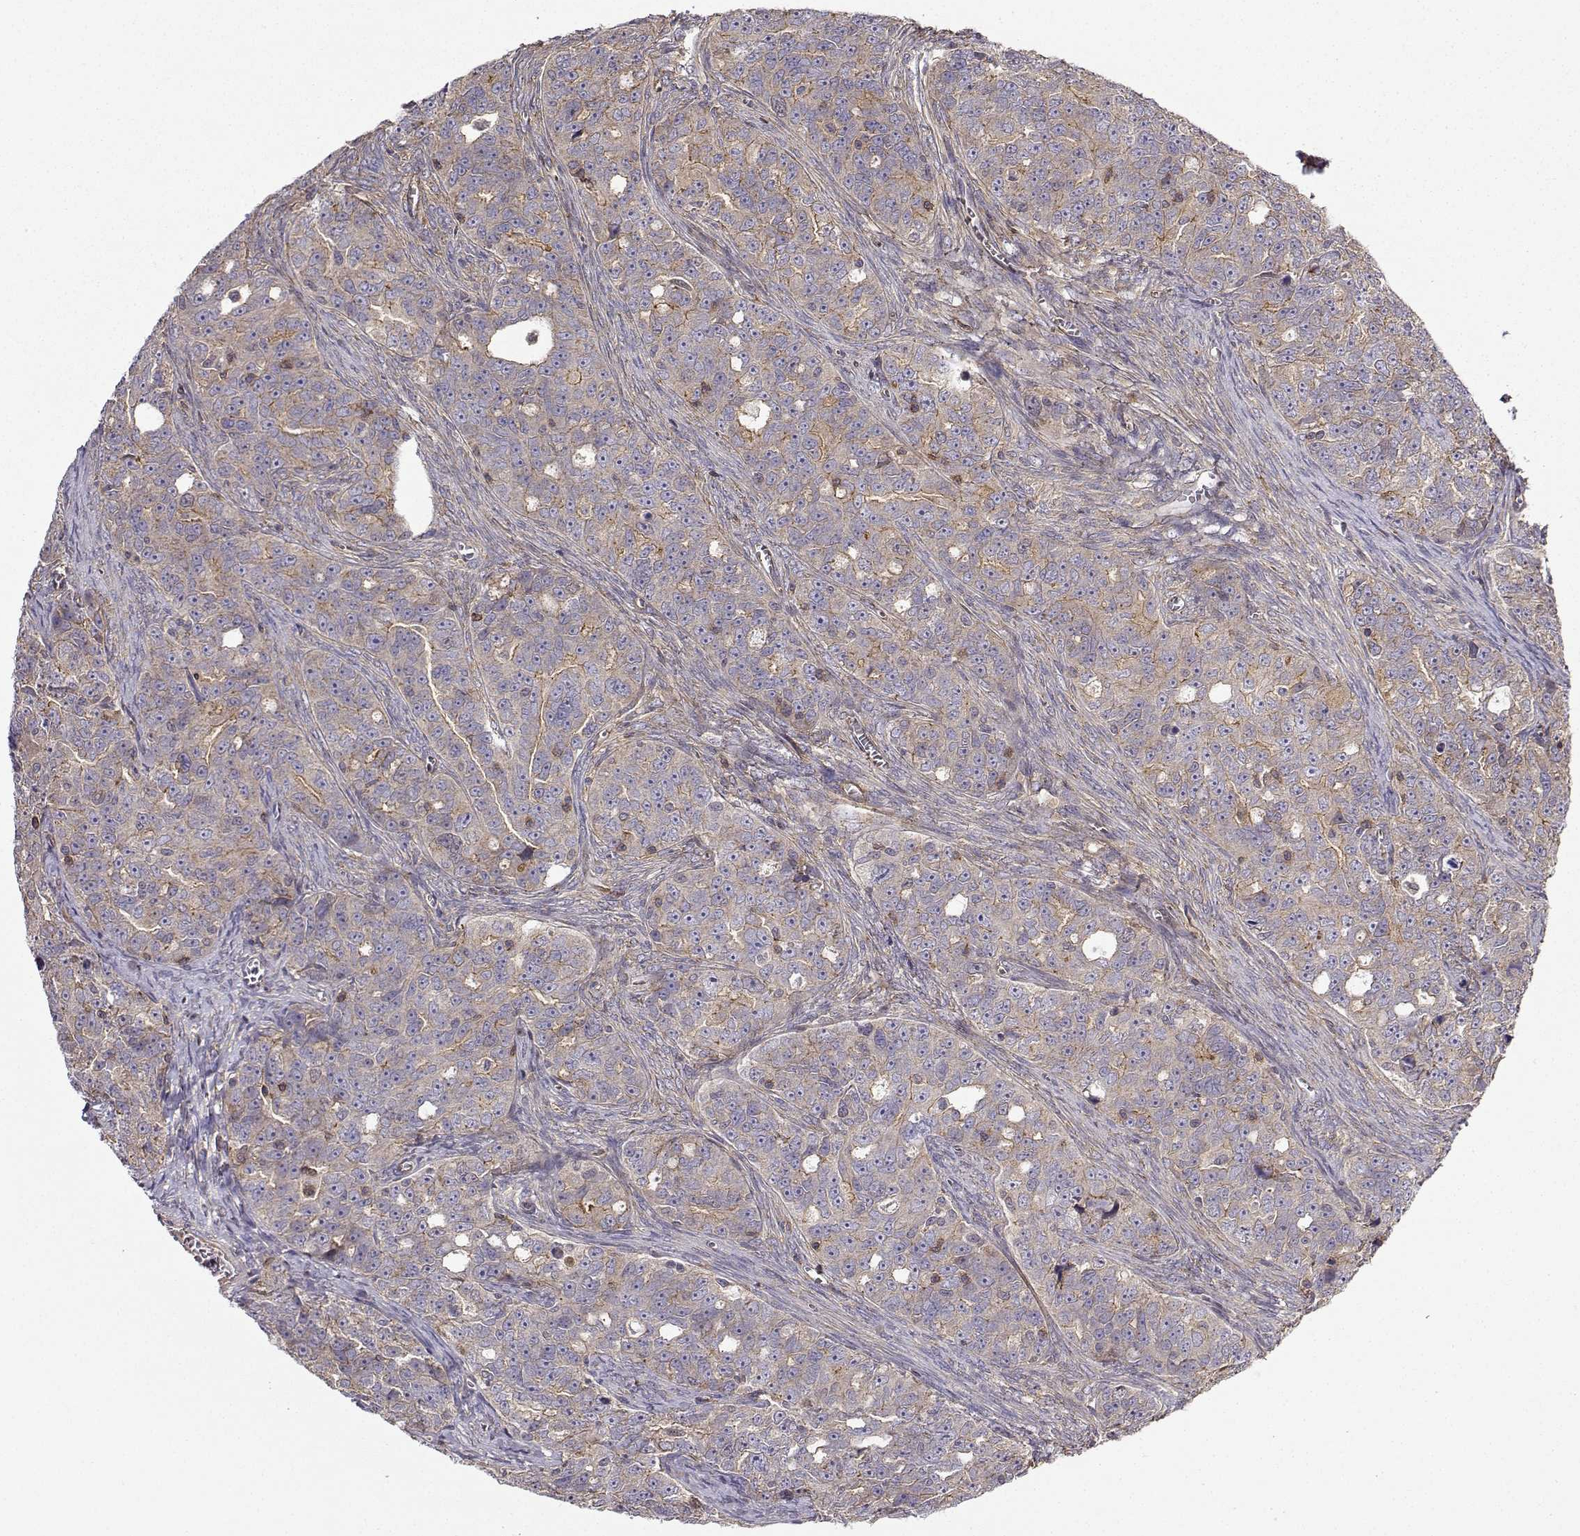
{"staining": {"intensity": "strong", "quantity": "<25%", "location": "cytoplasmic/membranous"}, "tissue": "ovarian cancer", "cell_type": "Tumor cells", "image_type": "cancer", "snomed": [{"axis": "morphology", "description": "Cystadenocarcinoma, serous, NOS"}, {"axis": "topography", "description": "Ovary"}], "caption": "Human ovarian cancer (serous cystadenocarcinoma) stained for a protein (brown) demonstrates strong cytoplasmic/membranous positive positivity in approximately <25% of tumor cells.", "gene": "ITGB8", "patient": {"sex": "female", "age": 51}}